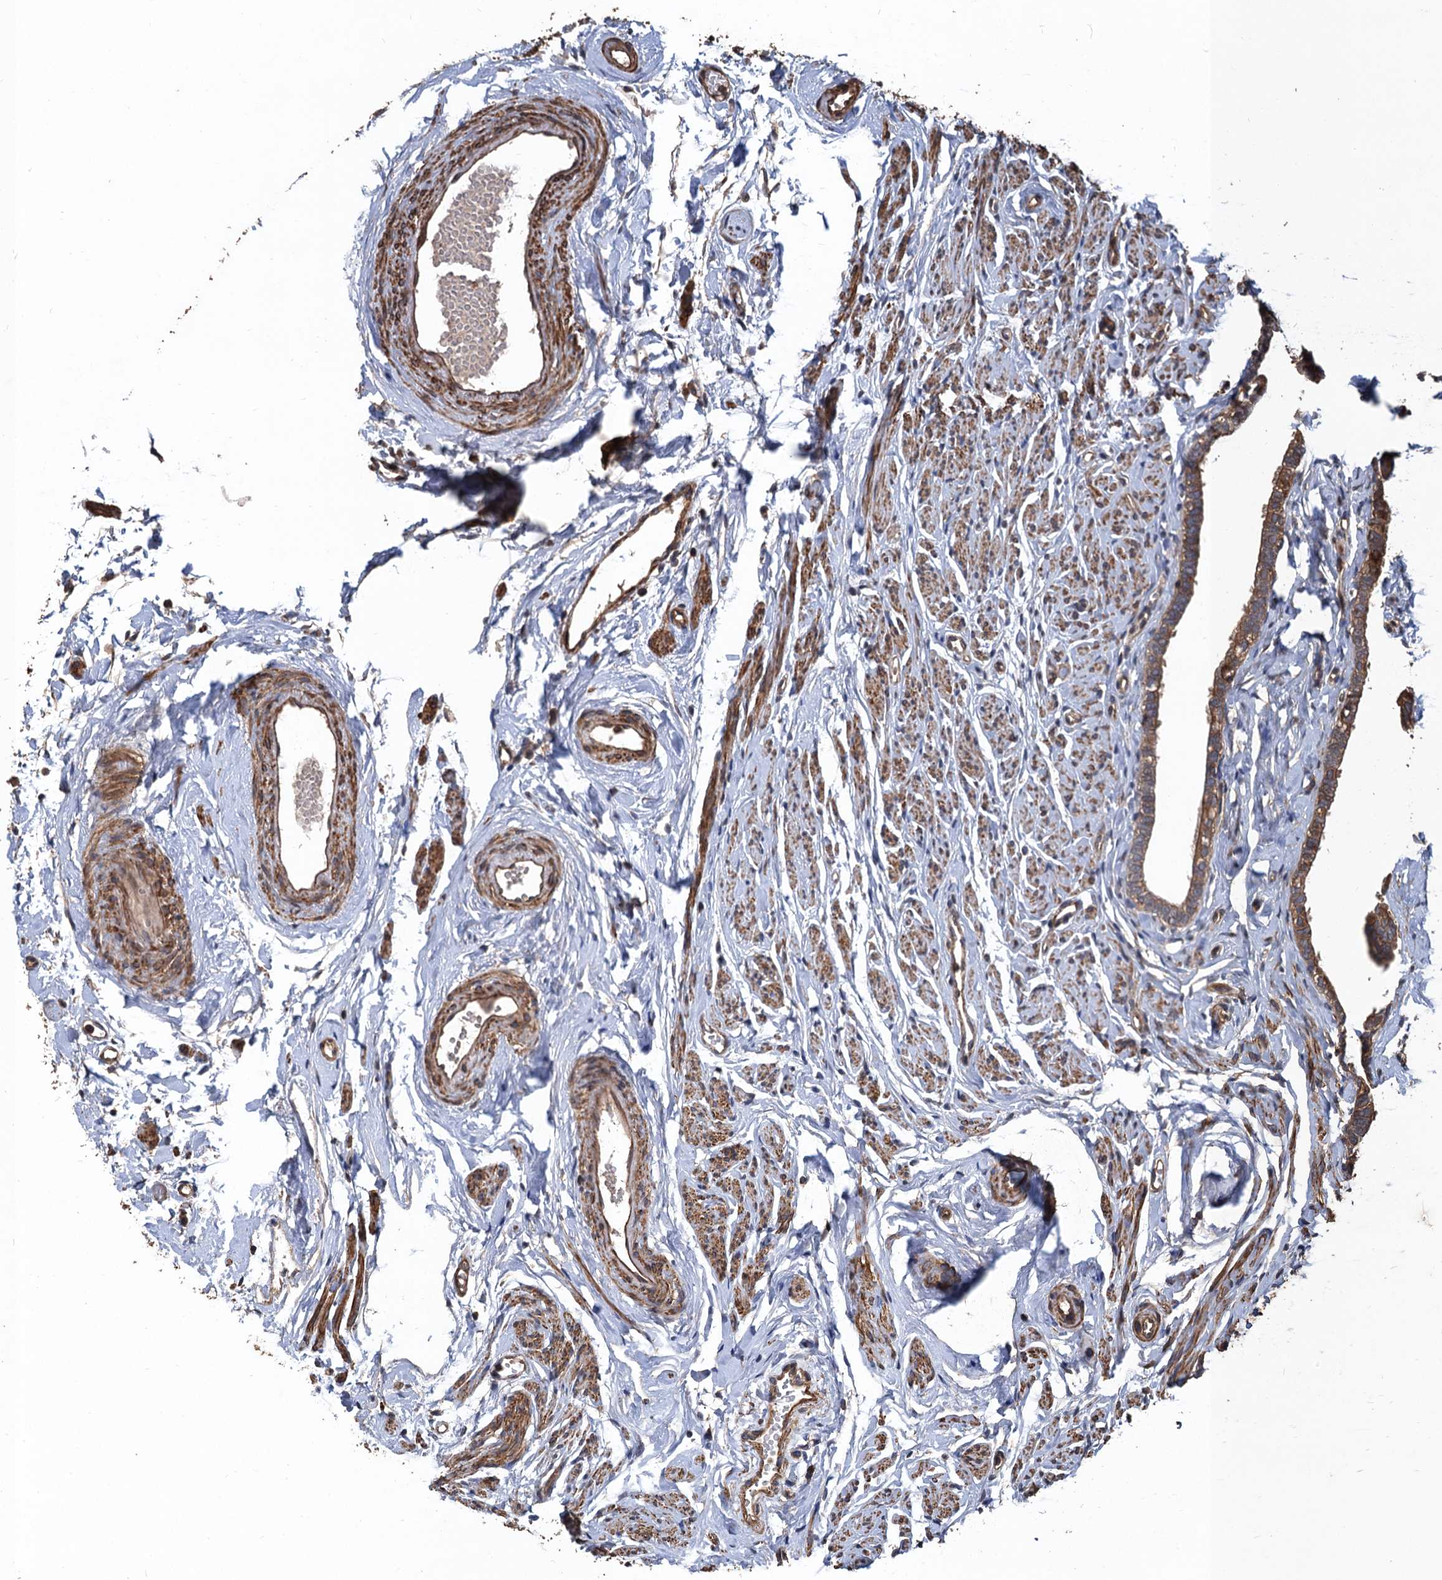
{"staining": {"intensity": "moderate", "quantity": ">75%", "location": "cytoplasmic/membranous"}, "tissue": "fallopian tube", "cell_type": "Glandular cells", "image_type": "normal", "snomed": [{"axis": "morphology", "description": "Normal tissue, NOS"}, {"axis": "topography", "description": "Fallopian tube"}], "caption": "Glandular cells demonstrate medium levels of moderate cytoplasmic/membranous staining in approximately >75% of cells in unremarkable fallopian tube. (brown staining indicates protein expression, while blue staining denotes nuclei).", "gene": "PPP4R1", "patient": {"sex": "female", "age": 66}}